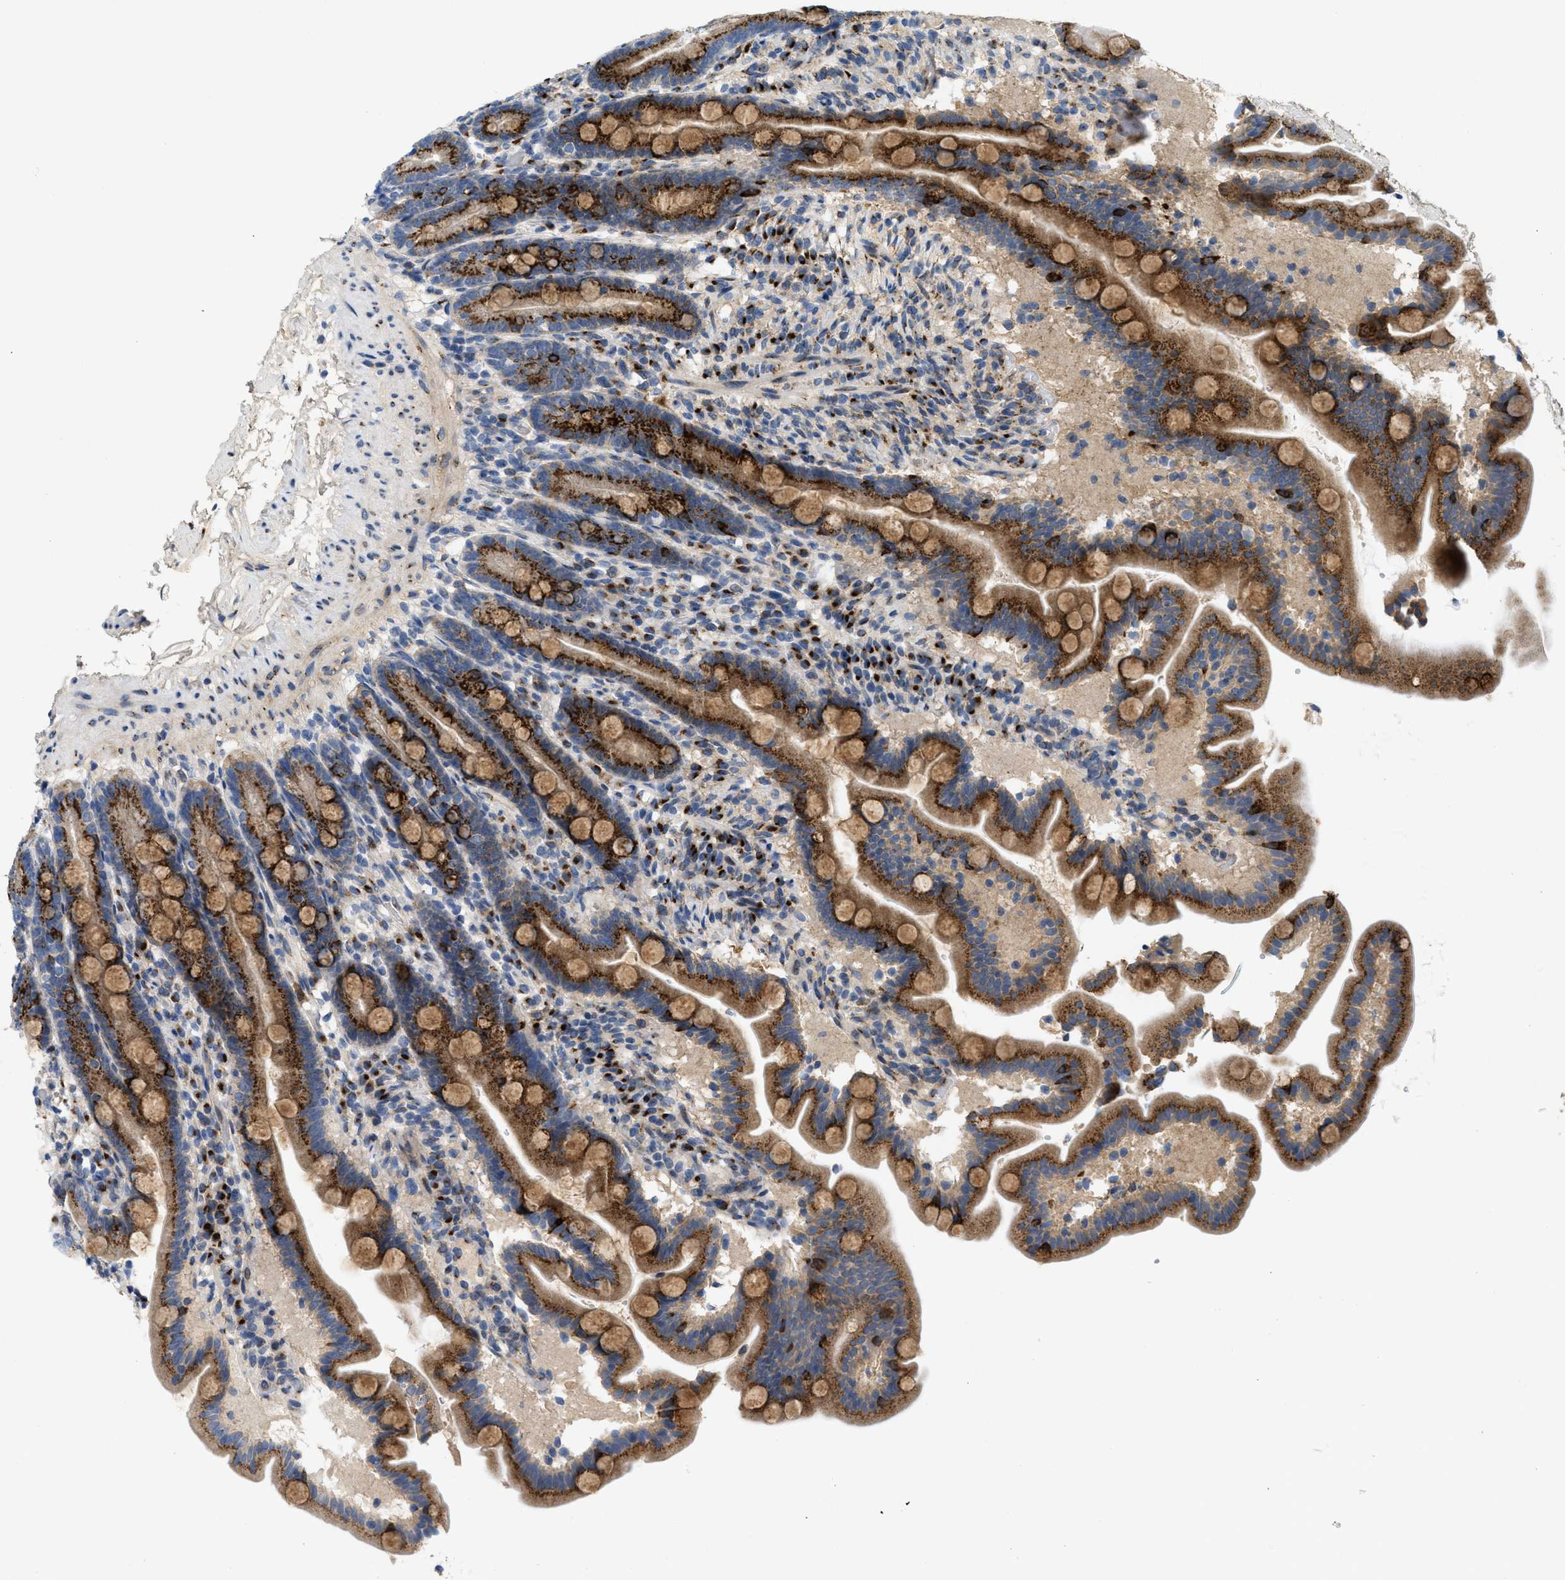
{"staining": {"intensity": "strong", "quantity": ">75%", "location": "cytoplasmic/membranous"}, "tissue": "duodenum", "cell_type": "Glandular cells", "image_type": "normal", "snomed": [{"axis": "morphology", "description": "Normal tissue, NOS"}, {"axis": "topography", "description": "Duodenum"}], "caption": "Immunohistochemical staining of normal human duodenum reveals high levels of strong cytoplasmic/membranous positivity in approximately >75% of glandular cells.", "gene": "ZNF70", "patient": {"sex": "male", "age": 54}}